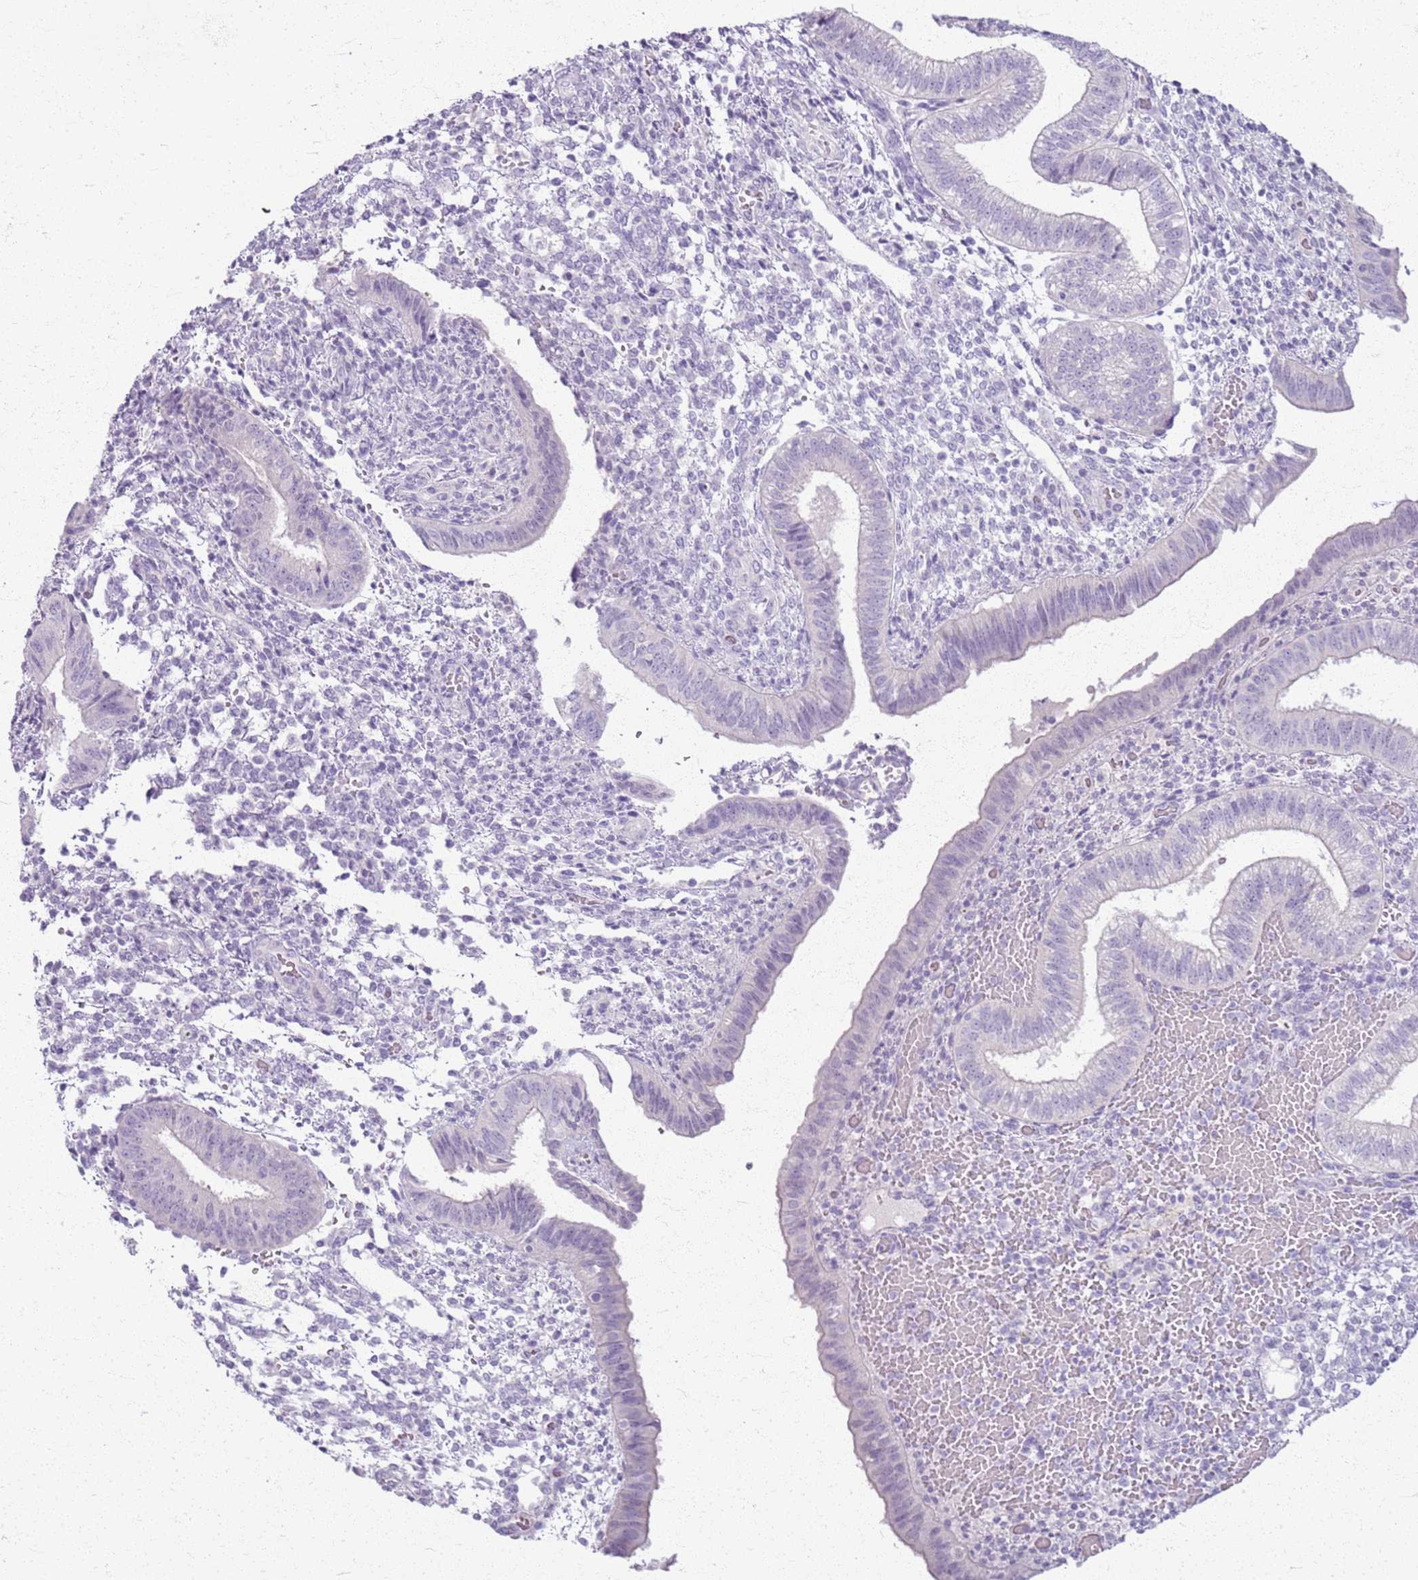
{"staining": {"intensity": "negative", "quantity": "none", "location": "none"}, "tissue": "endometrium", "cell_type": "Cells in endometrial stroma", "image_type": "normal", "snomed": [{"axis": "morphology", "description": "Normal tissue, NOS"}, {"axis": "topography", "description": "Endometrium"}], "caption": "A high-resolution histopathology image shows immunohistochemistry (IHC) staining of unremarkable endometrium, which displays no significant expression in cells in endometrial stroma. The staining is performed using DAB brown chromogen with nuclei counter-stained in using hematoxylin.", "gene": "CSRP3", "patient": {"sex": "female", "age": 34}}